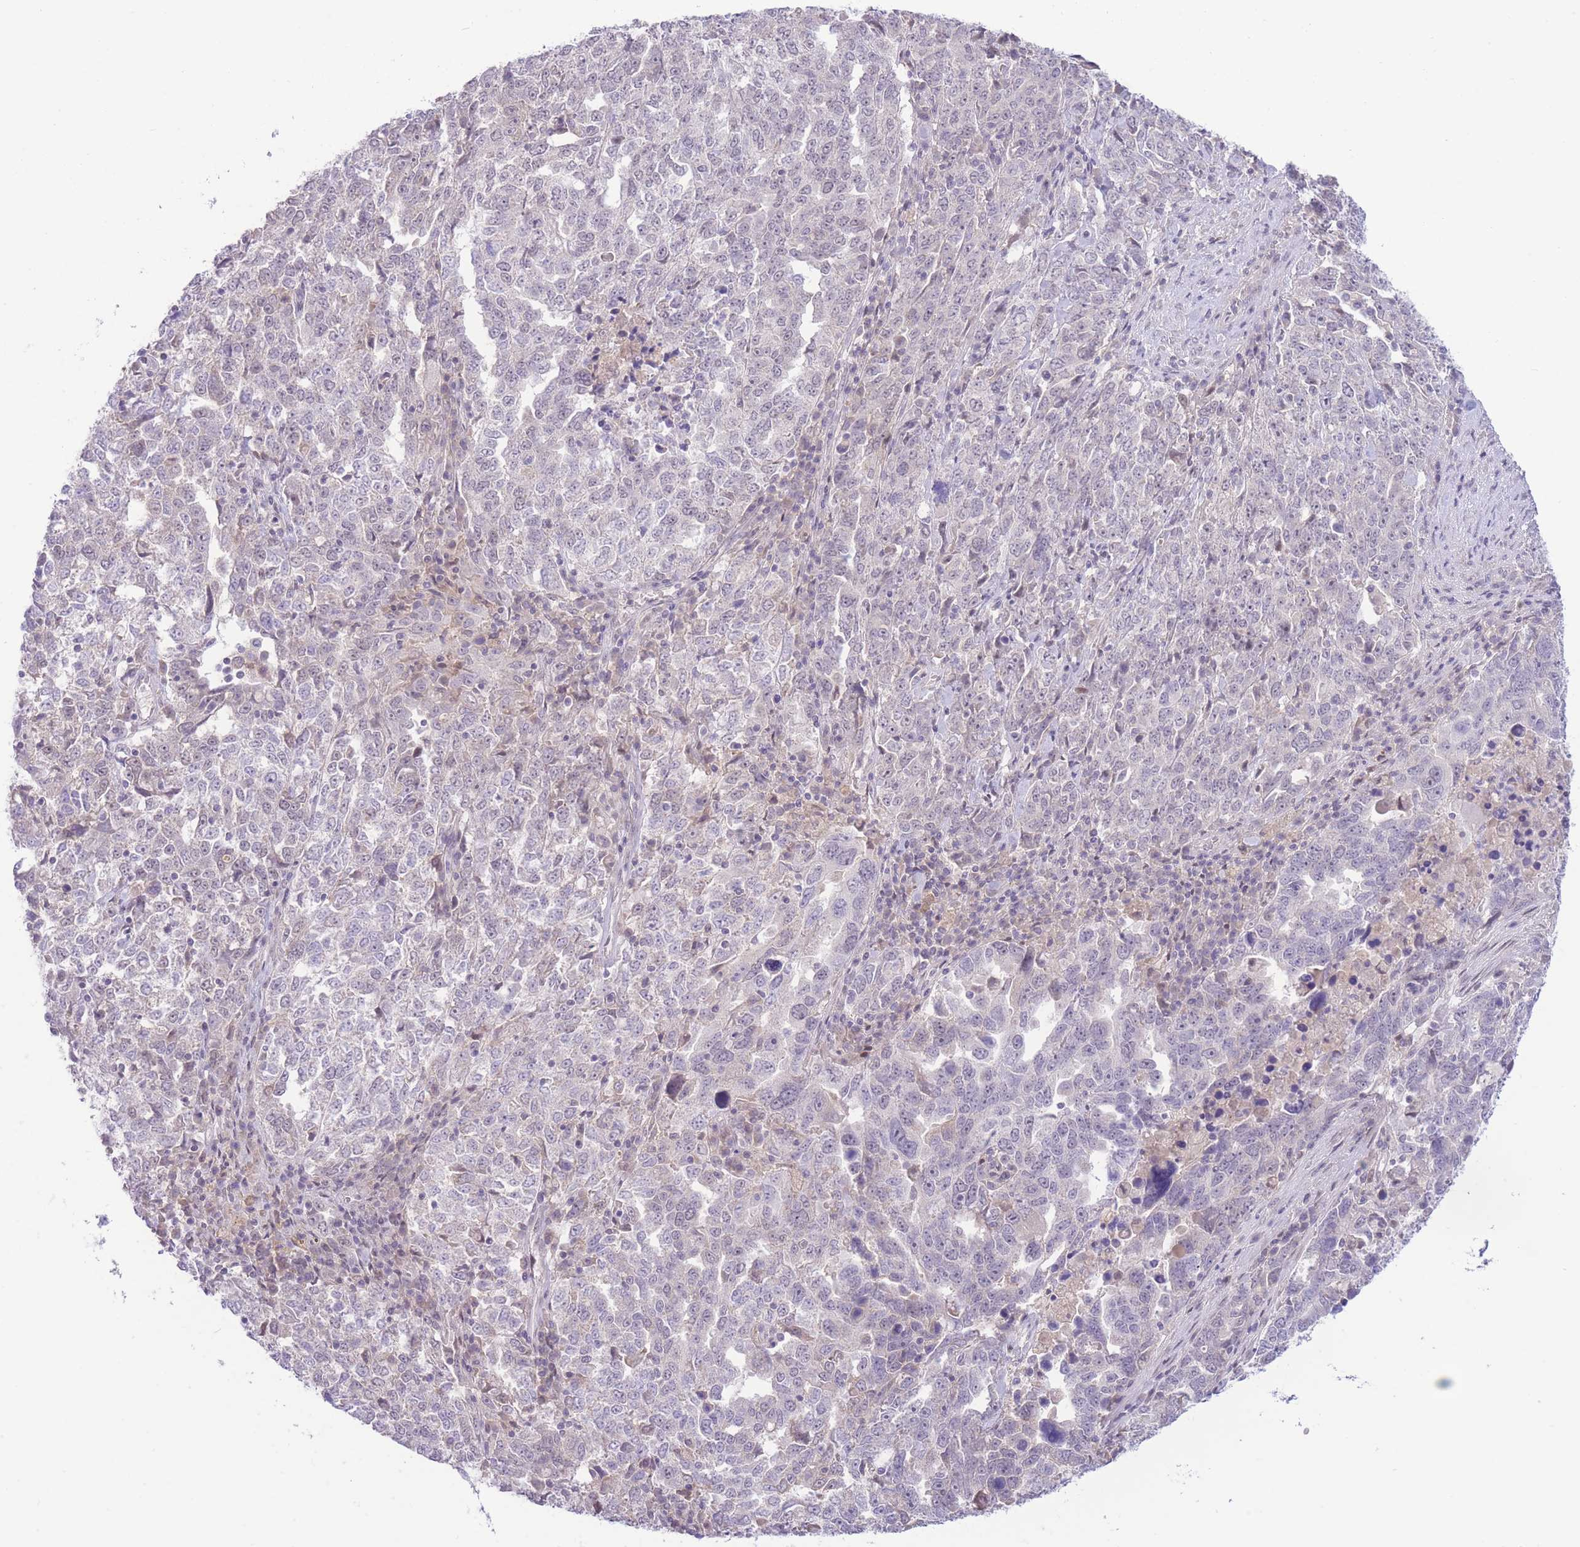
{"staining": {"intensity": "negative", "quantity": "none", "location": "none"}, "tissue": "ovarian cancer", "cell_type": "Tumor cells", "image_type": "cancer", "snomed": [{"axis": "morphology", "description": "Carcinoma, endometroid"}, {"axis": "topography", "description": "Ovary"}], "caption": "DAB (3,3'-diaminobenzidine) immunohistochemical staining of human ovarian endometroid carcinoma displays no significant staining in tumor cells.", "gene": "FBXO46", "patient": {"sex": "female", "age": 62}}